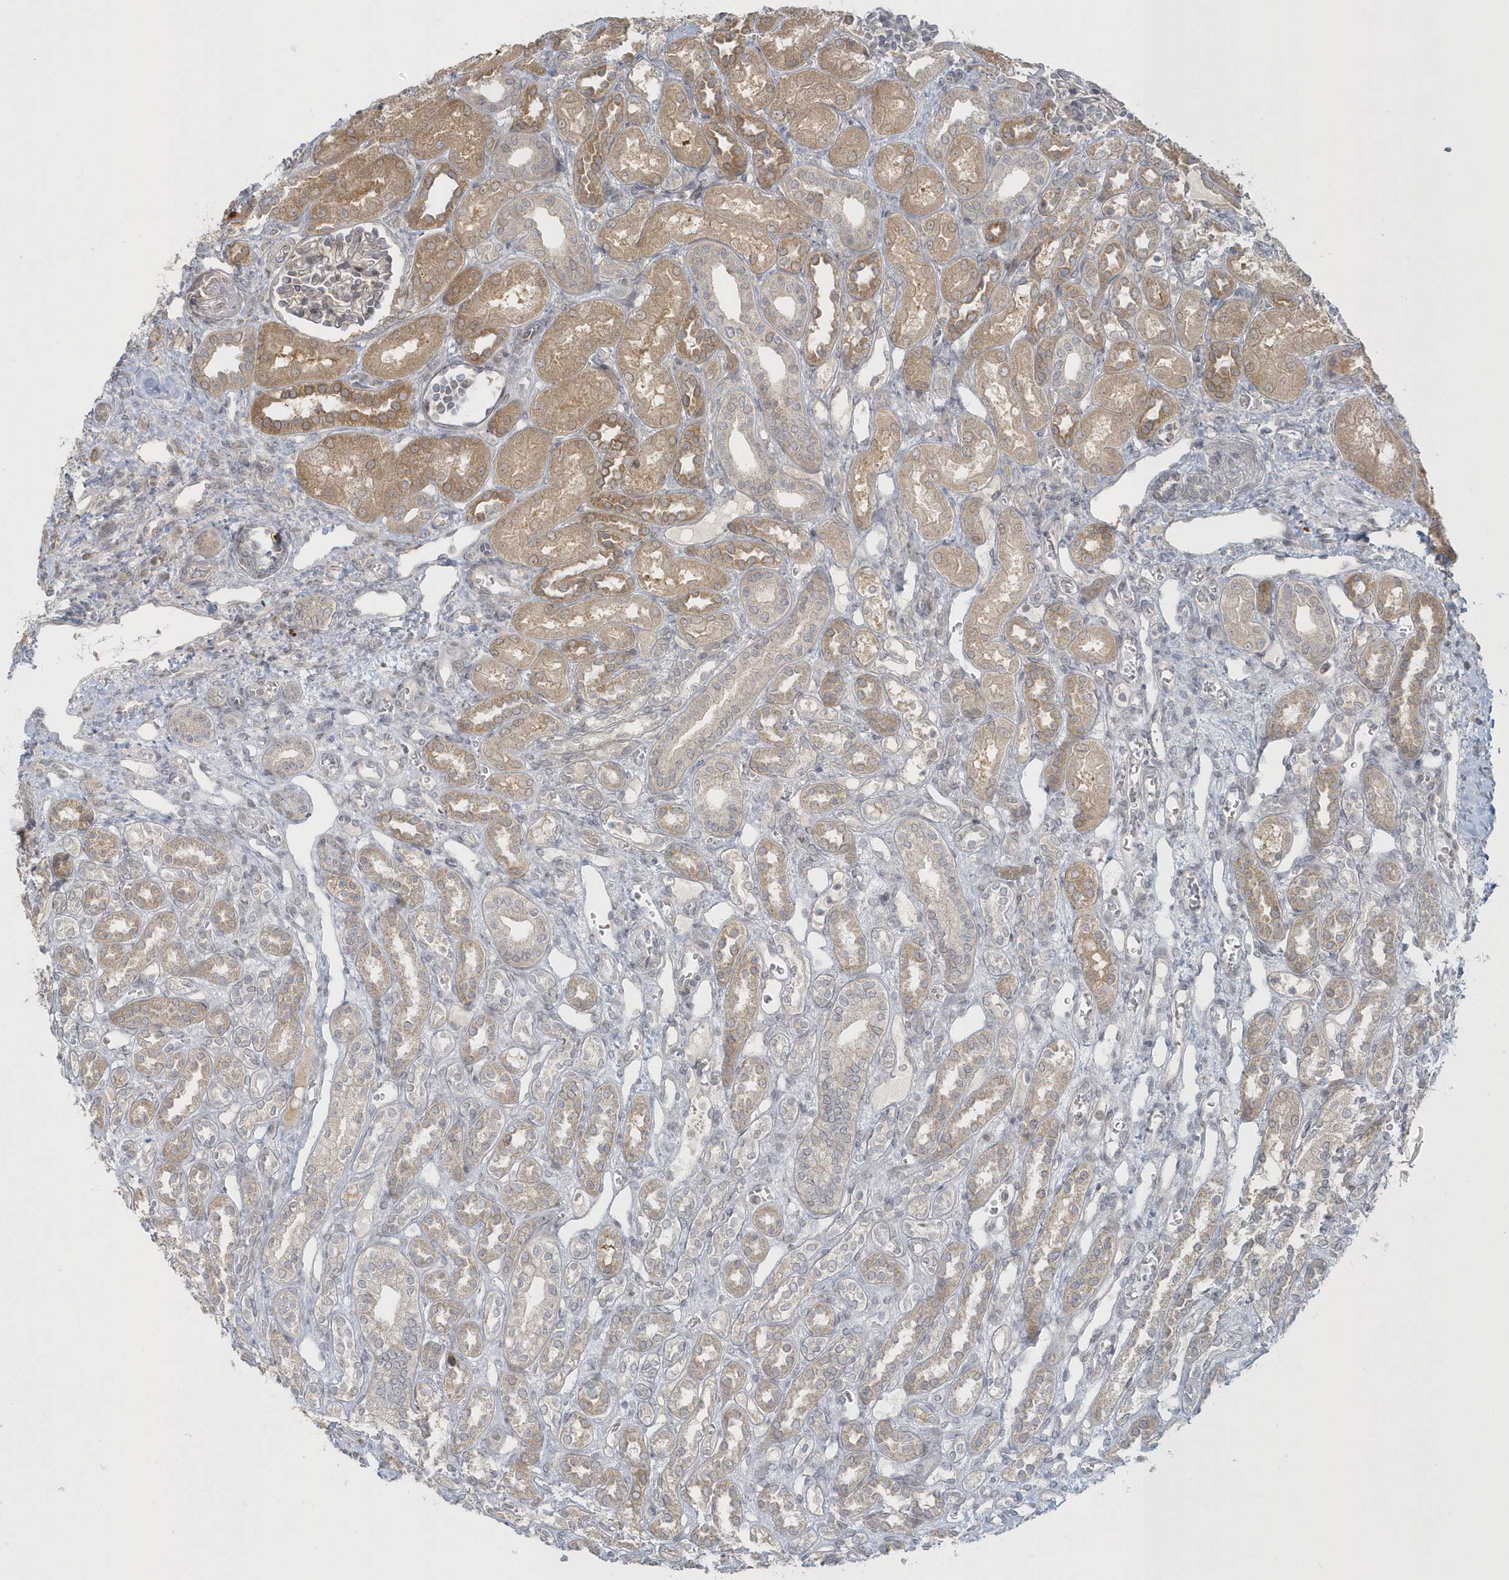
{"staining": {"intensity": "weak", "quantity": "25%-75%", "location": "cytoplasmic/membranous"}, "tissue": "kidney", "cell_type": "Cells in glomeruli", "image_type": "normal", "snomed": [{"axis": "morphology", "description": "Normal tissue, NOS"}, {"axis": "morphology", "description": "Neoplasm, malignant, NOS"}, {"axis": "topography", "description": "Kidney"}], "caption": "The immunohistochemical stain highlights weak cytoplasmic/membranous staining in cells in glomeruli of unremarkable kidney.", "gene": "BLTP3A", "patient": {"sex": "female", "age": 1}}